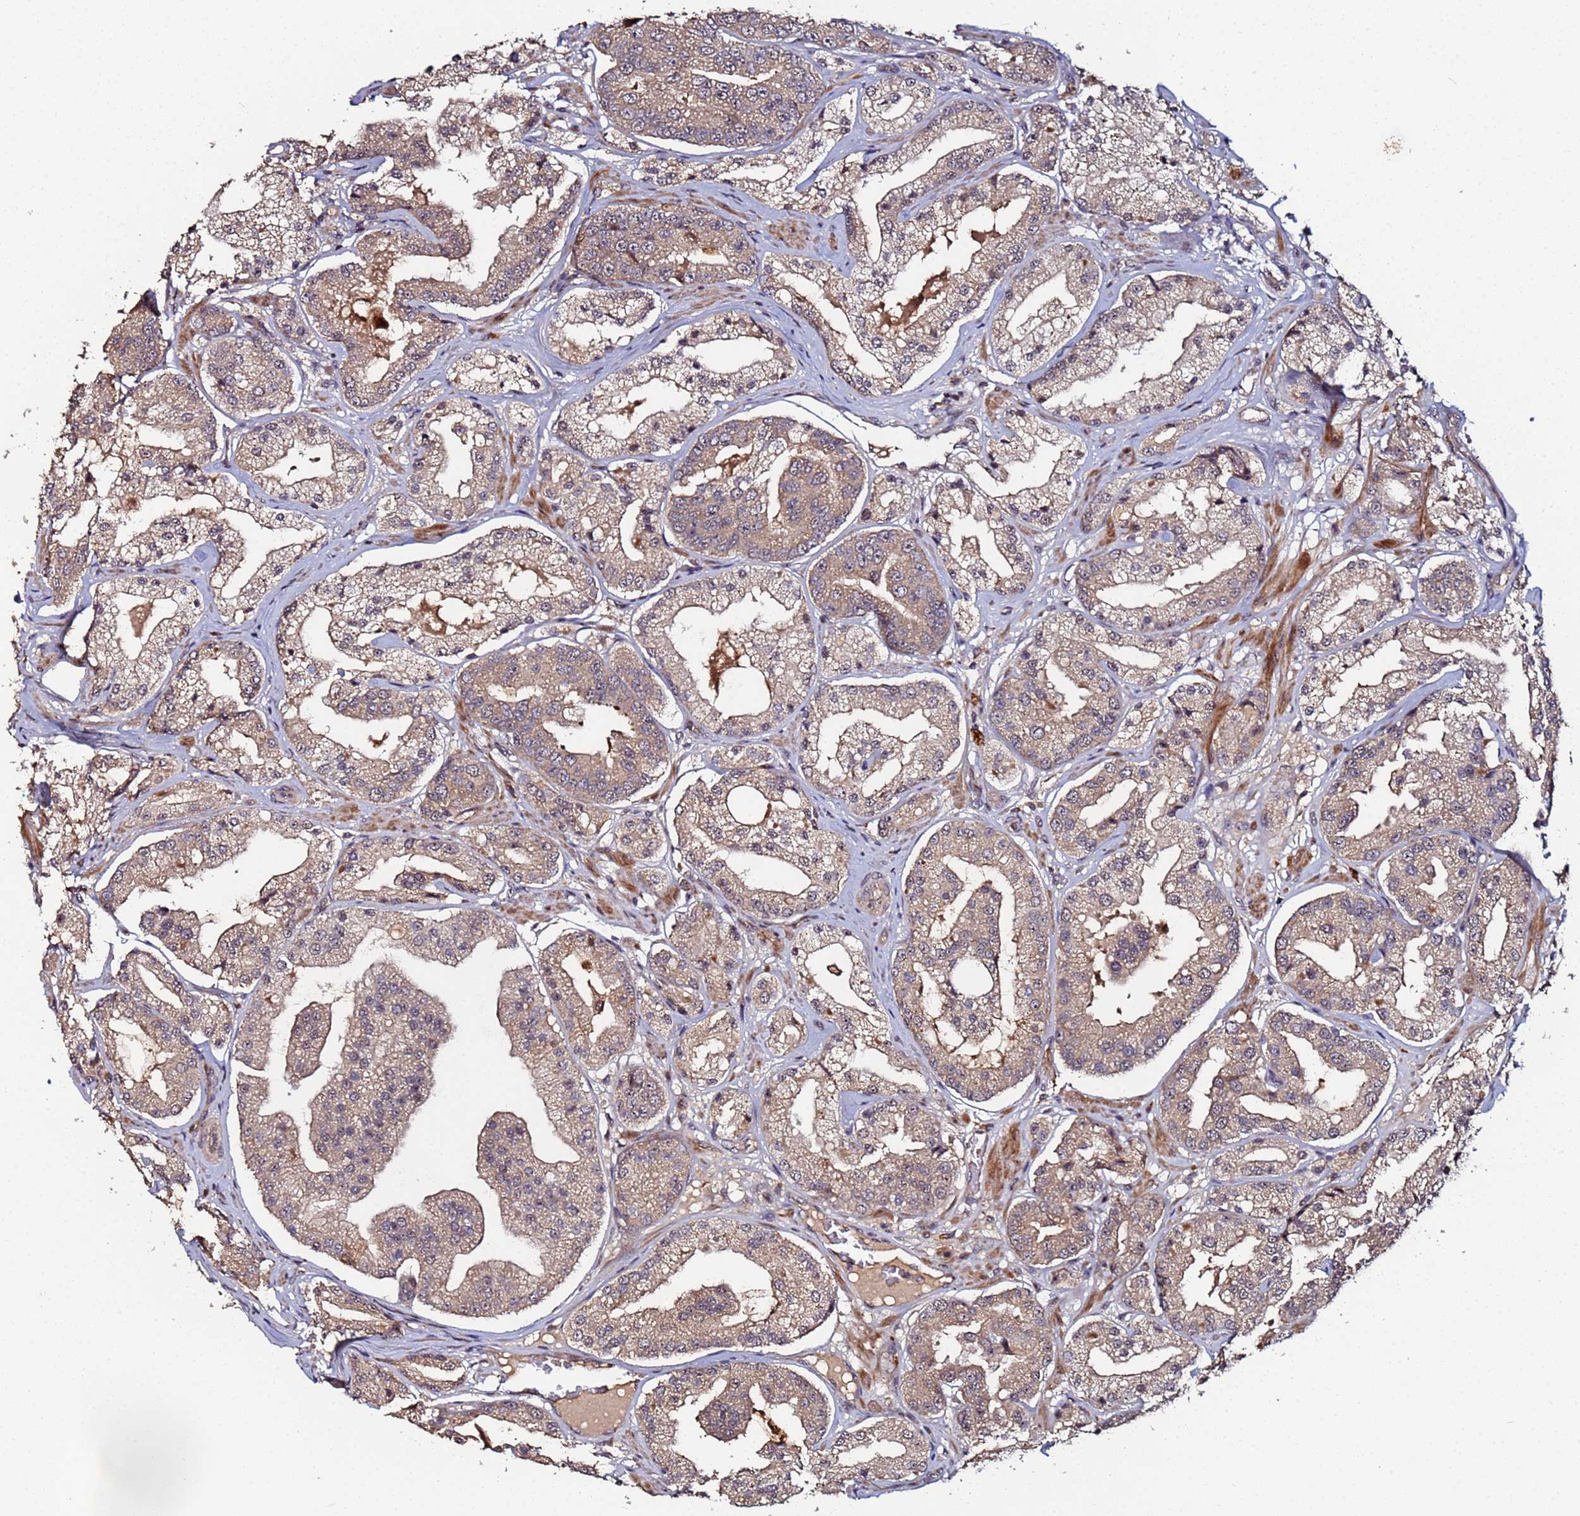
{"staining": {"intensity": "weak", "quantity": ">75%", "location": "cytoplasmic/membranous,nuclear"}, "tissue": "prostate cancer", "cell_type": "Tumor cells", "image_type": "cancer", "snomed": [{"axis": "morphology", "description": "Adenocarcinoma, High grade"}, {"axis": "topography", "description": "Prostate"}], "caption": "Prostate cancer (high-grade adenocarcinoma) stained with immunohistochemistry (IHC) shows weak cytoplasmic/membranous and nuclear expression in about >75% of tumor cells.", "gene": "OSER1", "patient": {"sex": "male", "age": 63}}